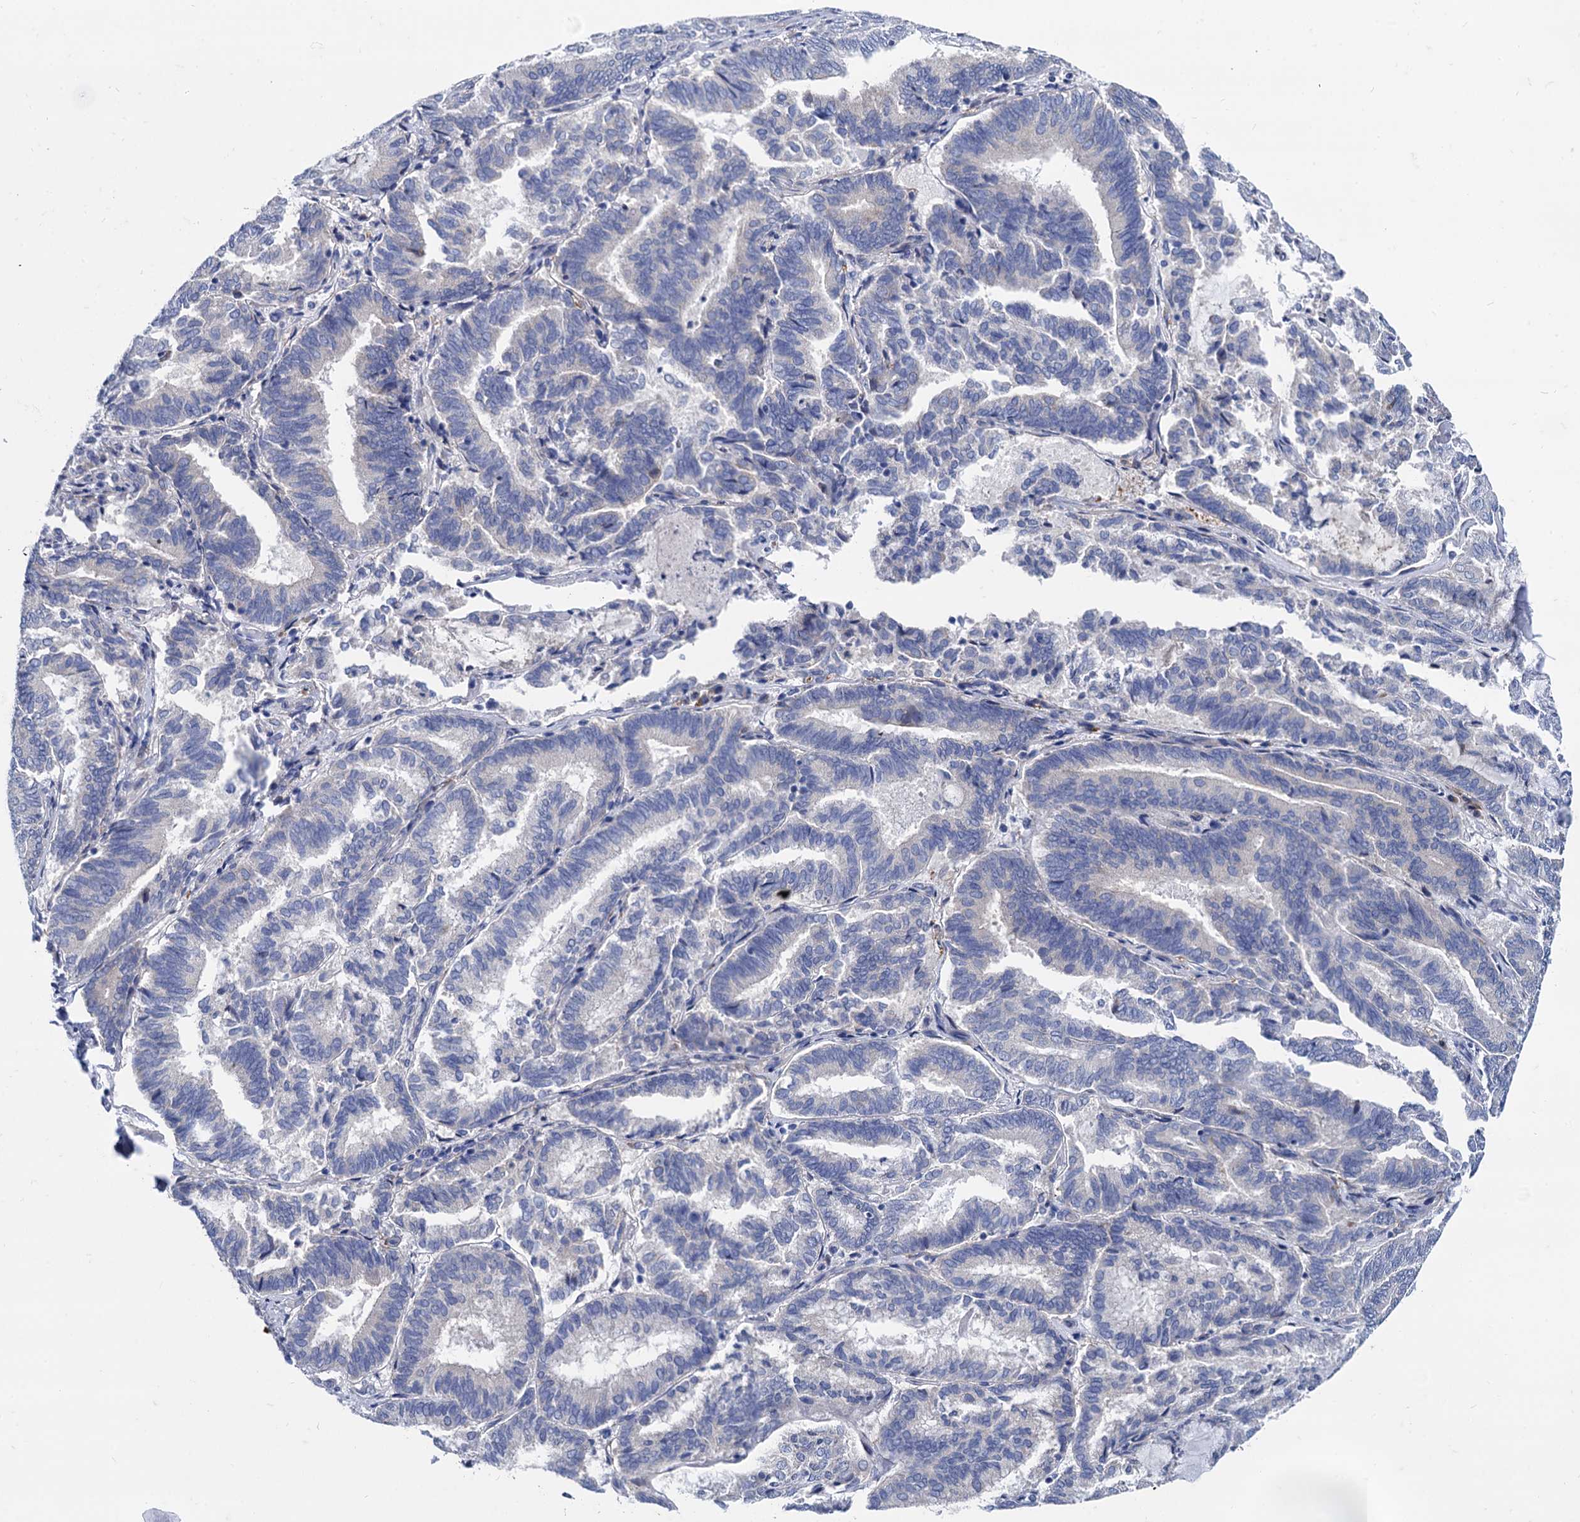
{"staining": {"intensity": "negative", "quantity": "none", "location": "none"}, "tissue": "endometrial cancer", "cell_type": "Tumor cells", "image_type": "cancer", "snomed": [{"axis": "morphology", "description": "Adenocarcinoma, NOS"}, {"axis": "topography", "description": "Endometrium"}], "caption": "IHC image of neoplastic tissue: endometrial cancer (adenocarcinoma) stained with DAB shows no significant protein positivity in tumor cells.", "gene": "FOXR2", "patient": {"sex": "female", "age": 80}}